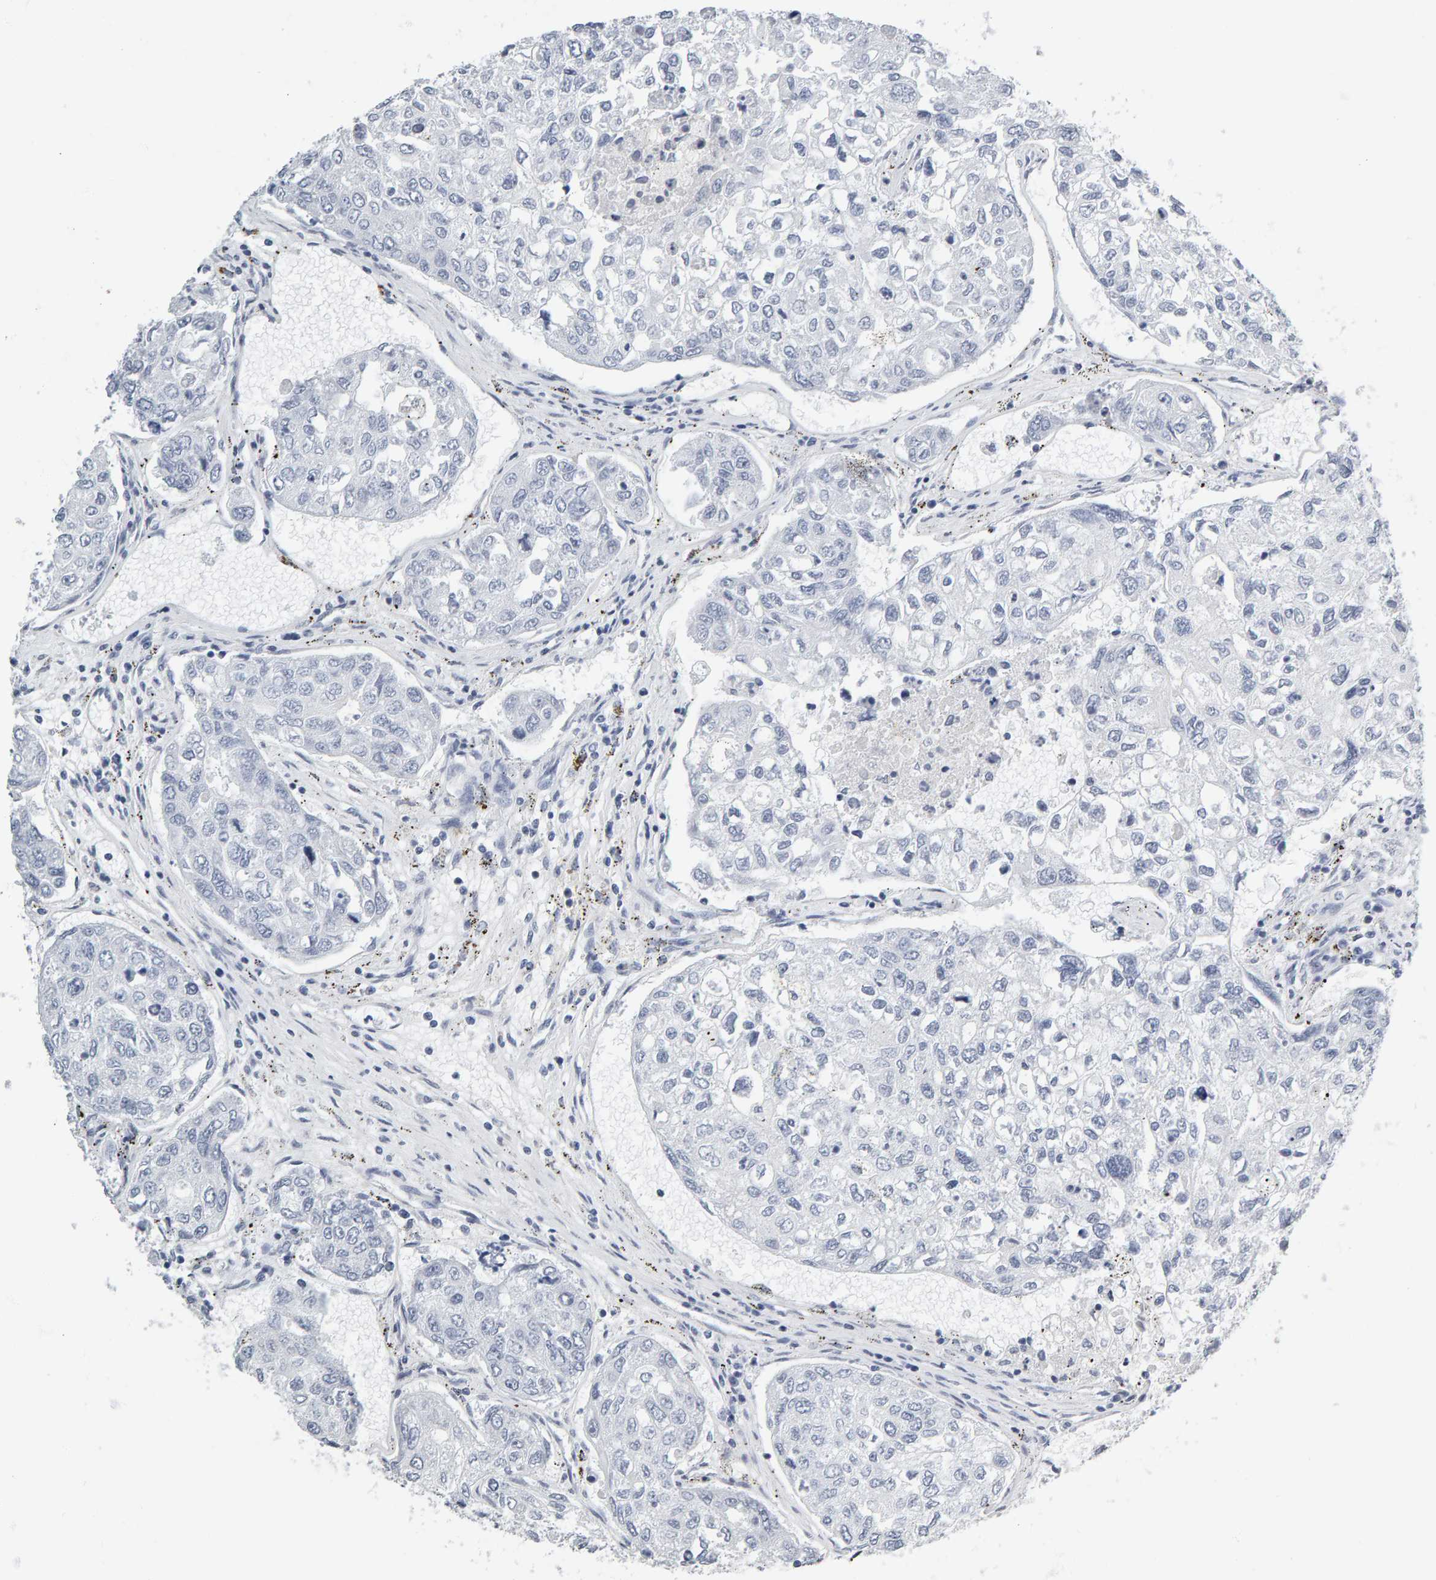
{"staining": {"intensity": "negative", "quantity": "none", "location": "none"}, "tissue": "urothelial cancer", "cell_type": "Tumor cells", "image_type": "cancer", "snomed": [{"axis": "morphology", "description": "Urothelial carcinoma, High grade"}, {"axis": "topography", "description": "Lymph node"}, {"axis": "topography", "description": "Urinary bladder"}], "caption": "Immunohistochemistry photomicrograph of neoplastic tissue: human high-grade urothelial carcinoma stained with DAB exhibits no significant protein expression in tumor cells.", "gene": "SPACA3", "patient": {"sex": "male", "age": 51}}